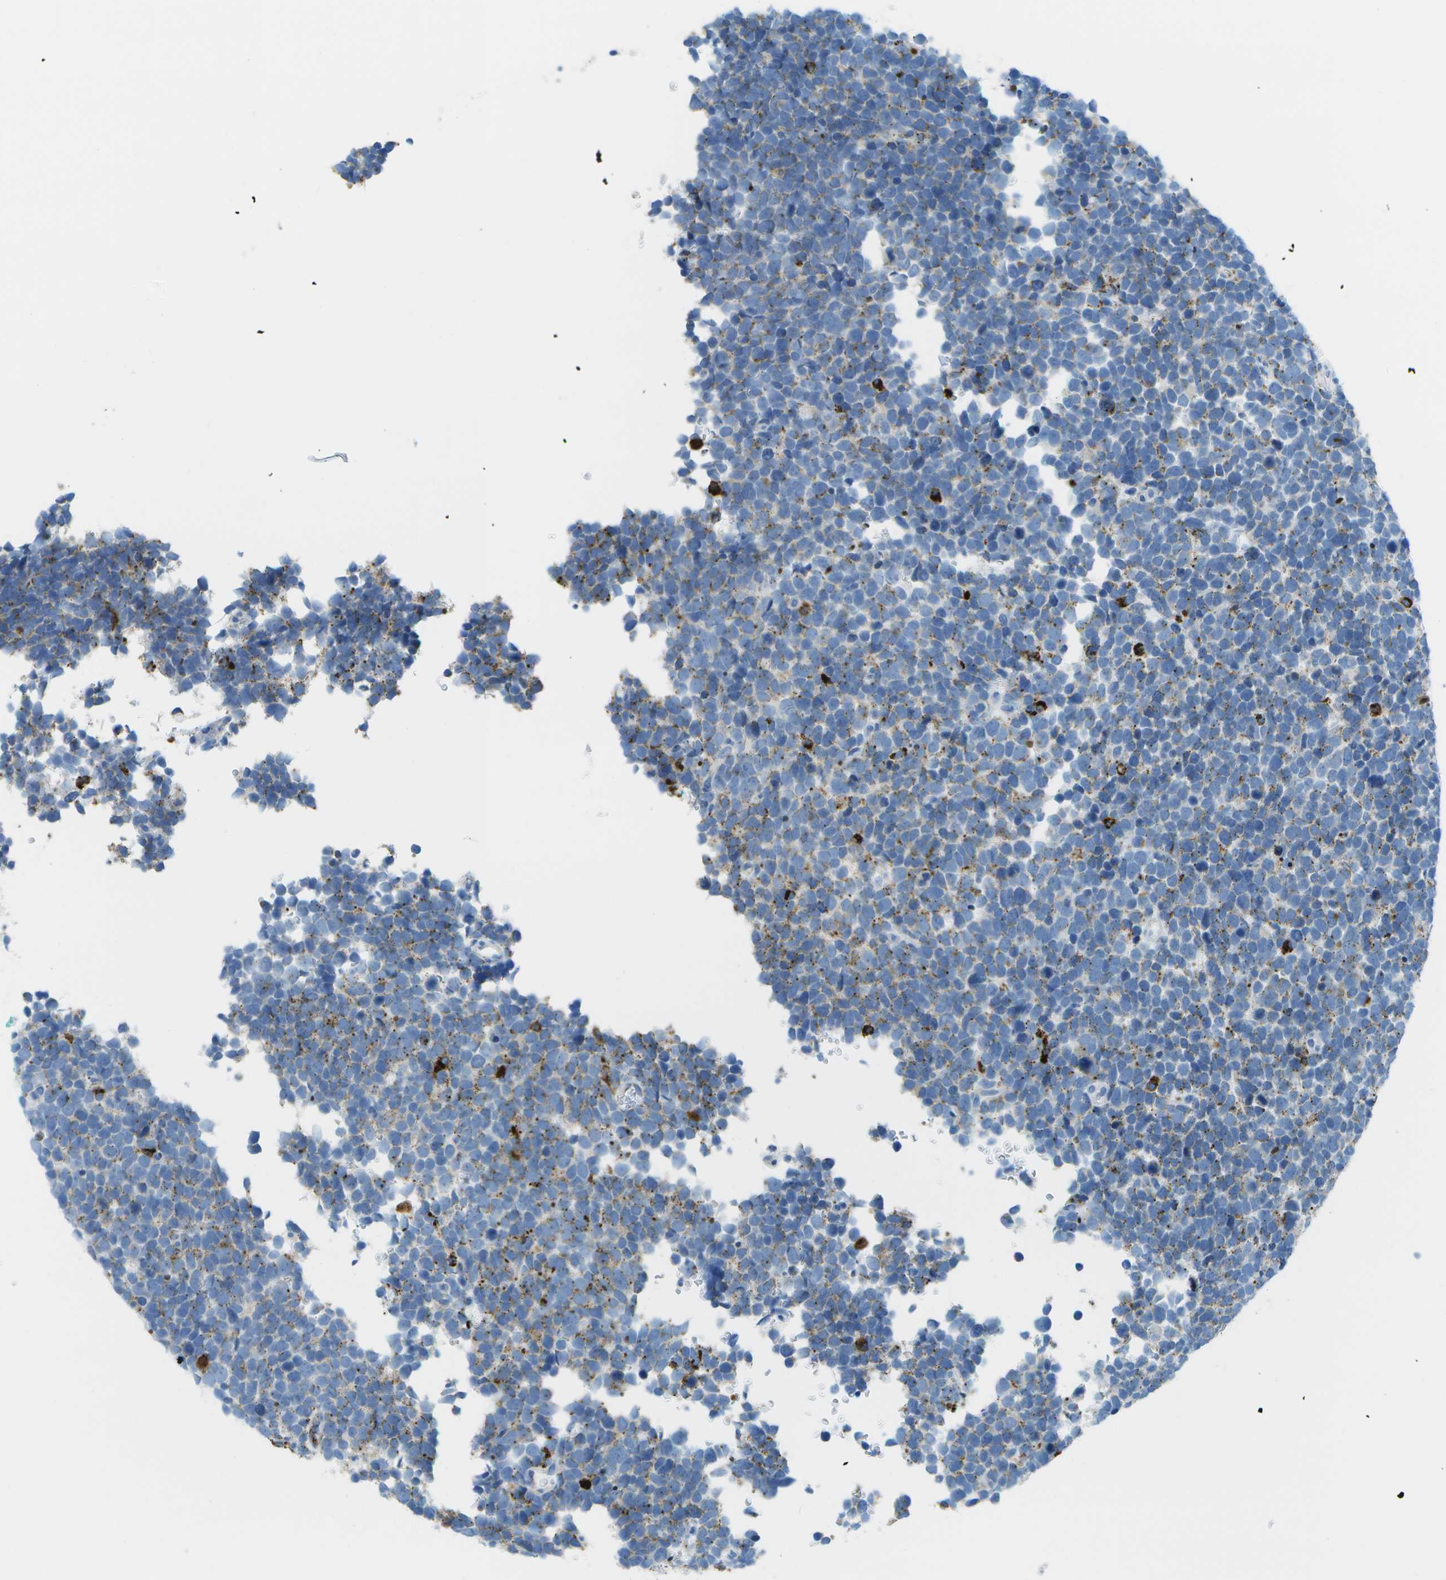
{"staining": {"intensity": "strong", "quantity": "<25%", "location": "cytoplasmic/membranous"}, "tissue": "urothelial cancer", "cell_type": "Tumor cells", "image_type": "cancer", "snomed": [{"axis": "morphology", "description": "Urothelial carcinoma, High grade"}, {"axis": "topography", "description": "Urinary bladder"}], "caption": "Protein staining of urothelial cancer tissue reveals strong cytoplasmic/membranous expression in about <25% of tumor cells.", "gene": "PRCP", "patient": {"sex": "female", "age": 82}}